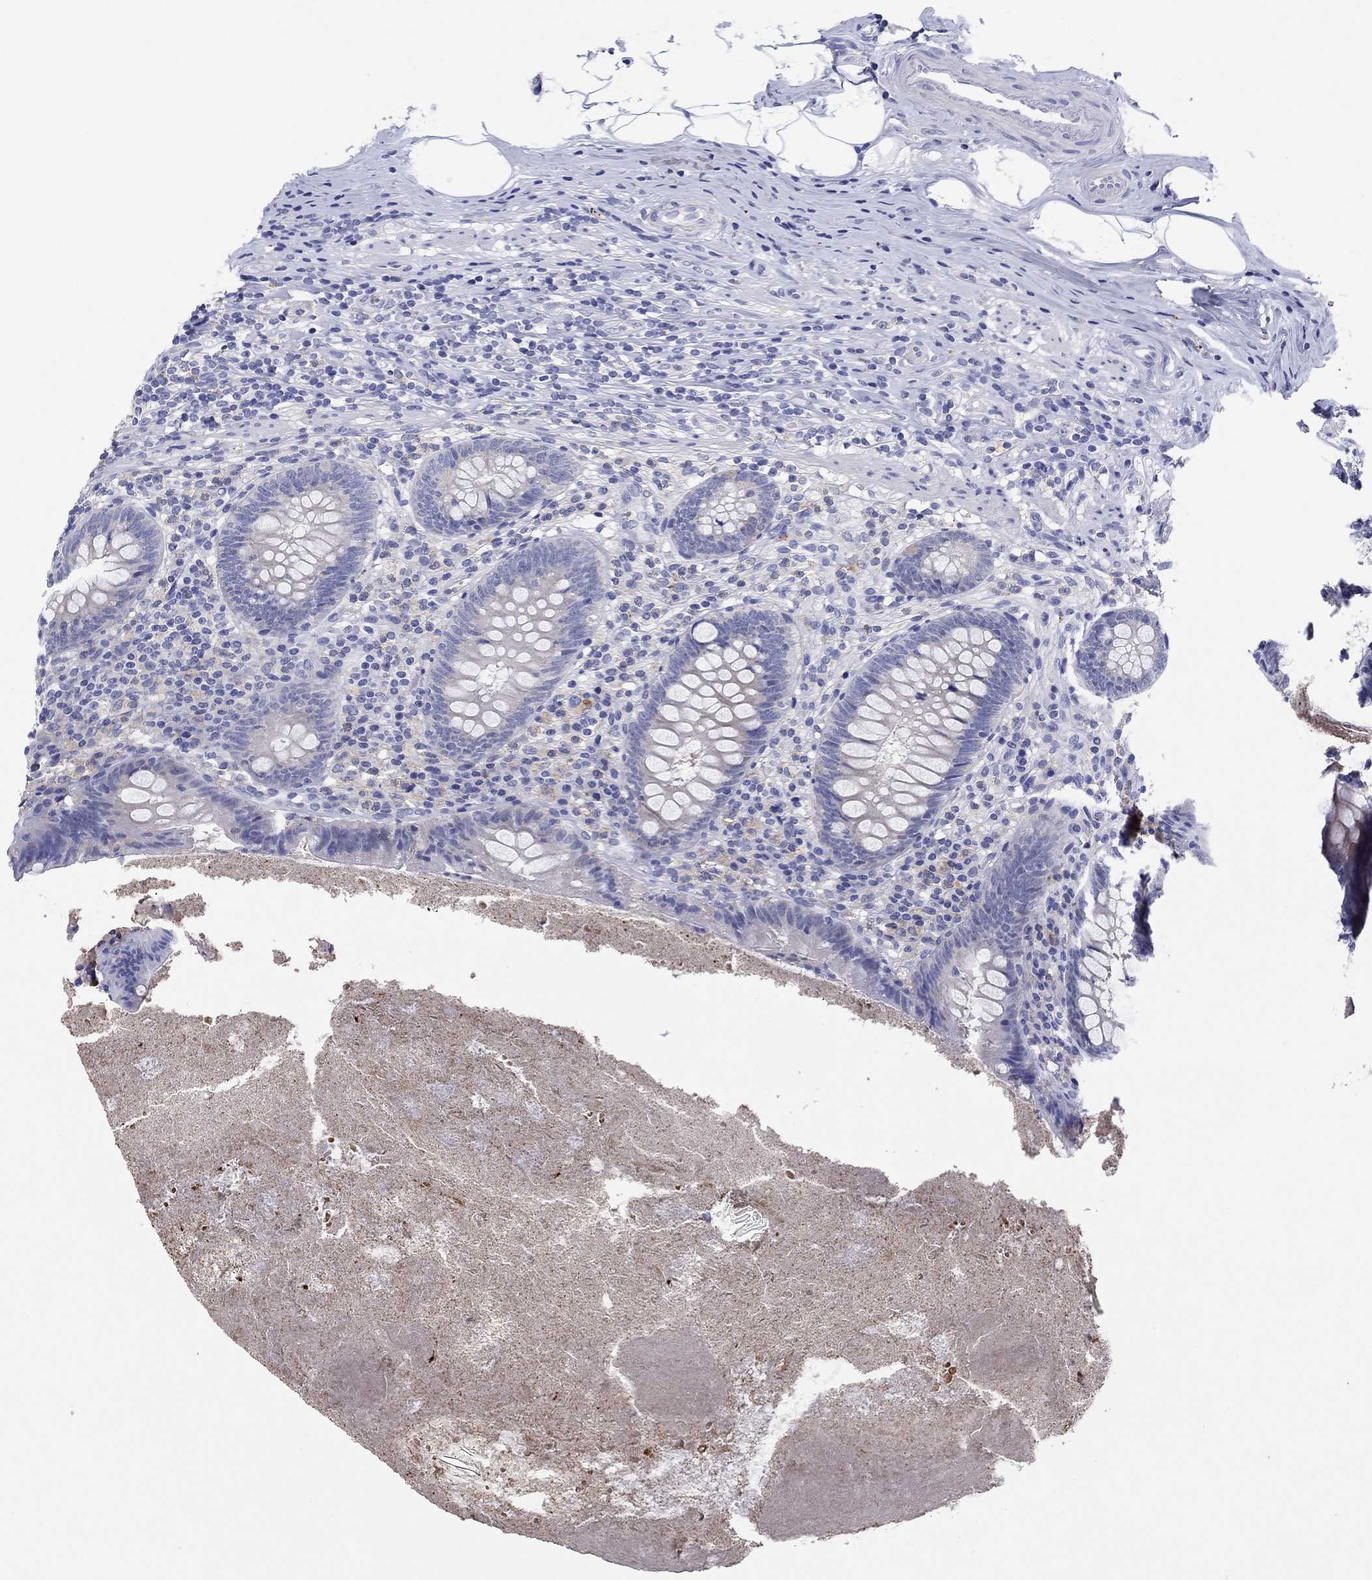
{"staining": {"intensity": "negative", "quantity": "none", "location": "none"}, "tissue": "appendix", "cell_type": "Glandular cells", "image_type": "normal", "snomed": [{"axis": "morphology", "description": "Normal tissue, NOS"}, {"axis": "topography", "description": "Appendix"}], "caption": "DAB (3,3'-diaminobenzidine) immunohistochemical staining of normal appendix demonstrates no significant expression in glandular cells. Brightfield microscopy of immunohistochemistry stained with DAB (brown) and hematoxylin (blue), captured at high magnification.", "gene": "HDC", "patient": {"sex": "male", "age": 47}}